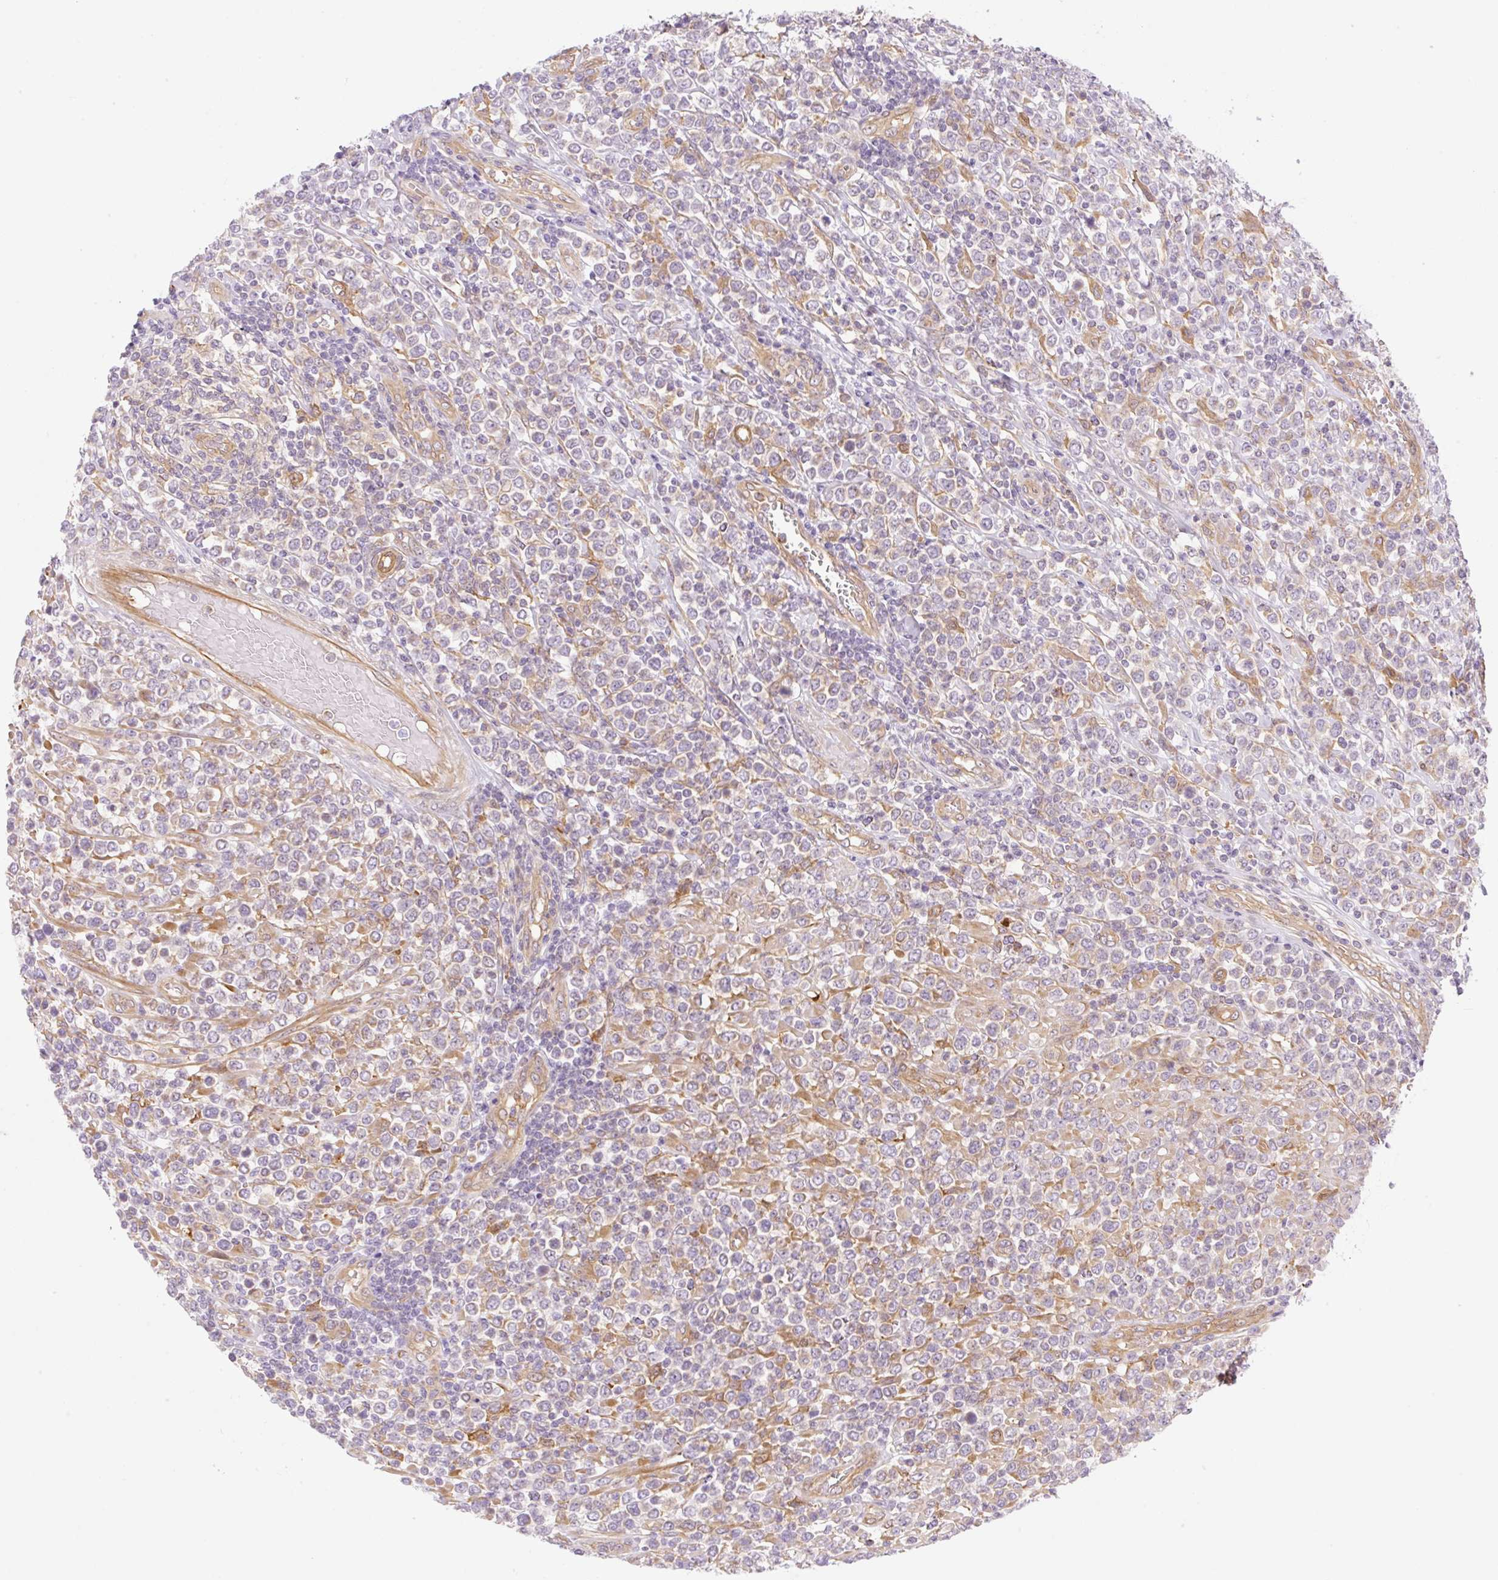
{"staining": {"intensity": "weak", "quantity": "25%-75%", "location": "cytoplasmic/membranous"}, "tissue": "lymphoma", "cell_type": "Tumor cells", "image_type": "cancer", "snomed": [{"axis": "morphology", "description": "Malignant lymphoma, non-Hodgkin's type, High grade"}, {"axis": "topography", "description": "Soft tissue"}], "caption": "A micrograph showing weak cytoplasmic/membranous staining in approximately 25%-75% of tumor cells in malignant lymphoma, non-Hodgkin's type (high-grade), as visualized by brown immunohistochemical staining.", "gene": "OMA1", "patient": {"sex": "female", "age": 56}}